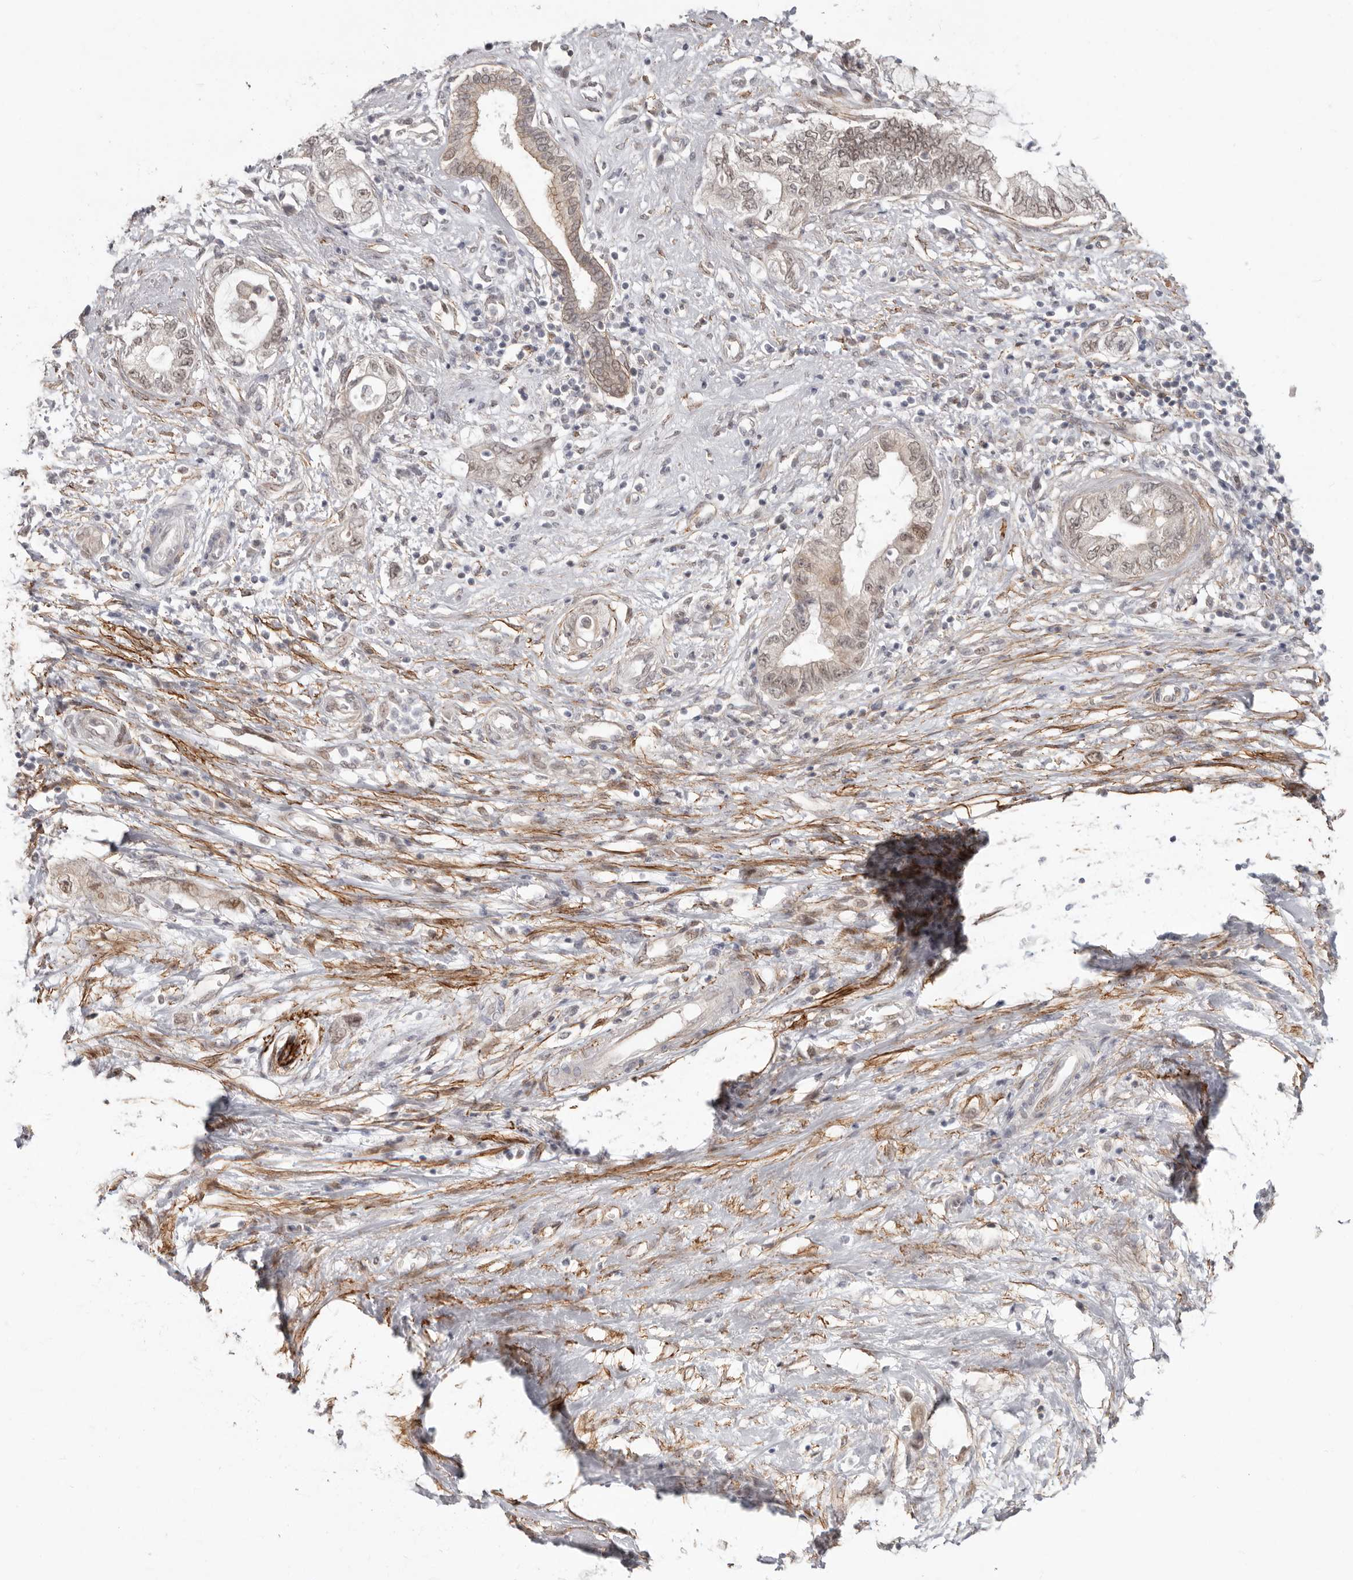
{"staining": {"intensity": "weak", "quantity": "25%-75%", "location": "cytoplasmic/membranous,nuclear"}, "tissue": "pancreatic cancer", "cell_type": "Tumor cells", "image_type": "cancer", "snomed": [{"axis": "morphology", "description": "Adenocarcinoma, NOS"}, {"axis": "topography", "description": "Pancreas"}], "caption": "Immunohistochemistry of human pancreatic adenocarcinoma shows low levels of weak cytoplasmic/membranous and nuclear staining in approximately 25%-75% of tumor cells. Nuclei are stained in blue.", "gene": "SZT2", "patient": {"sex": "female", "age": 73}}